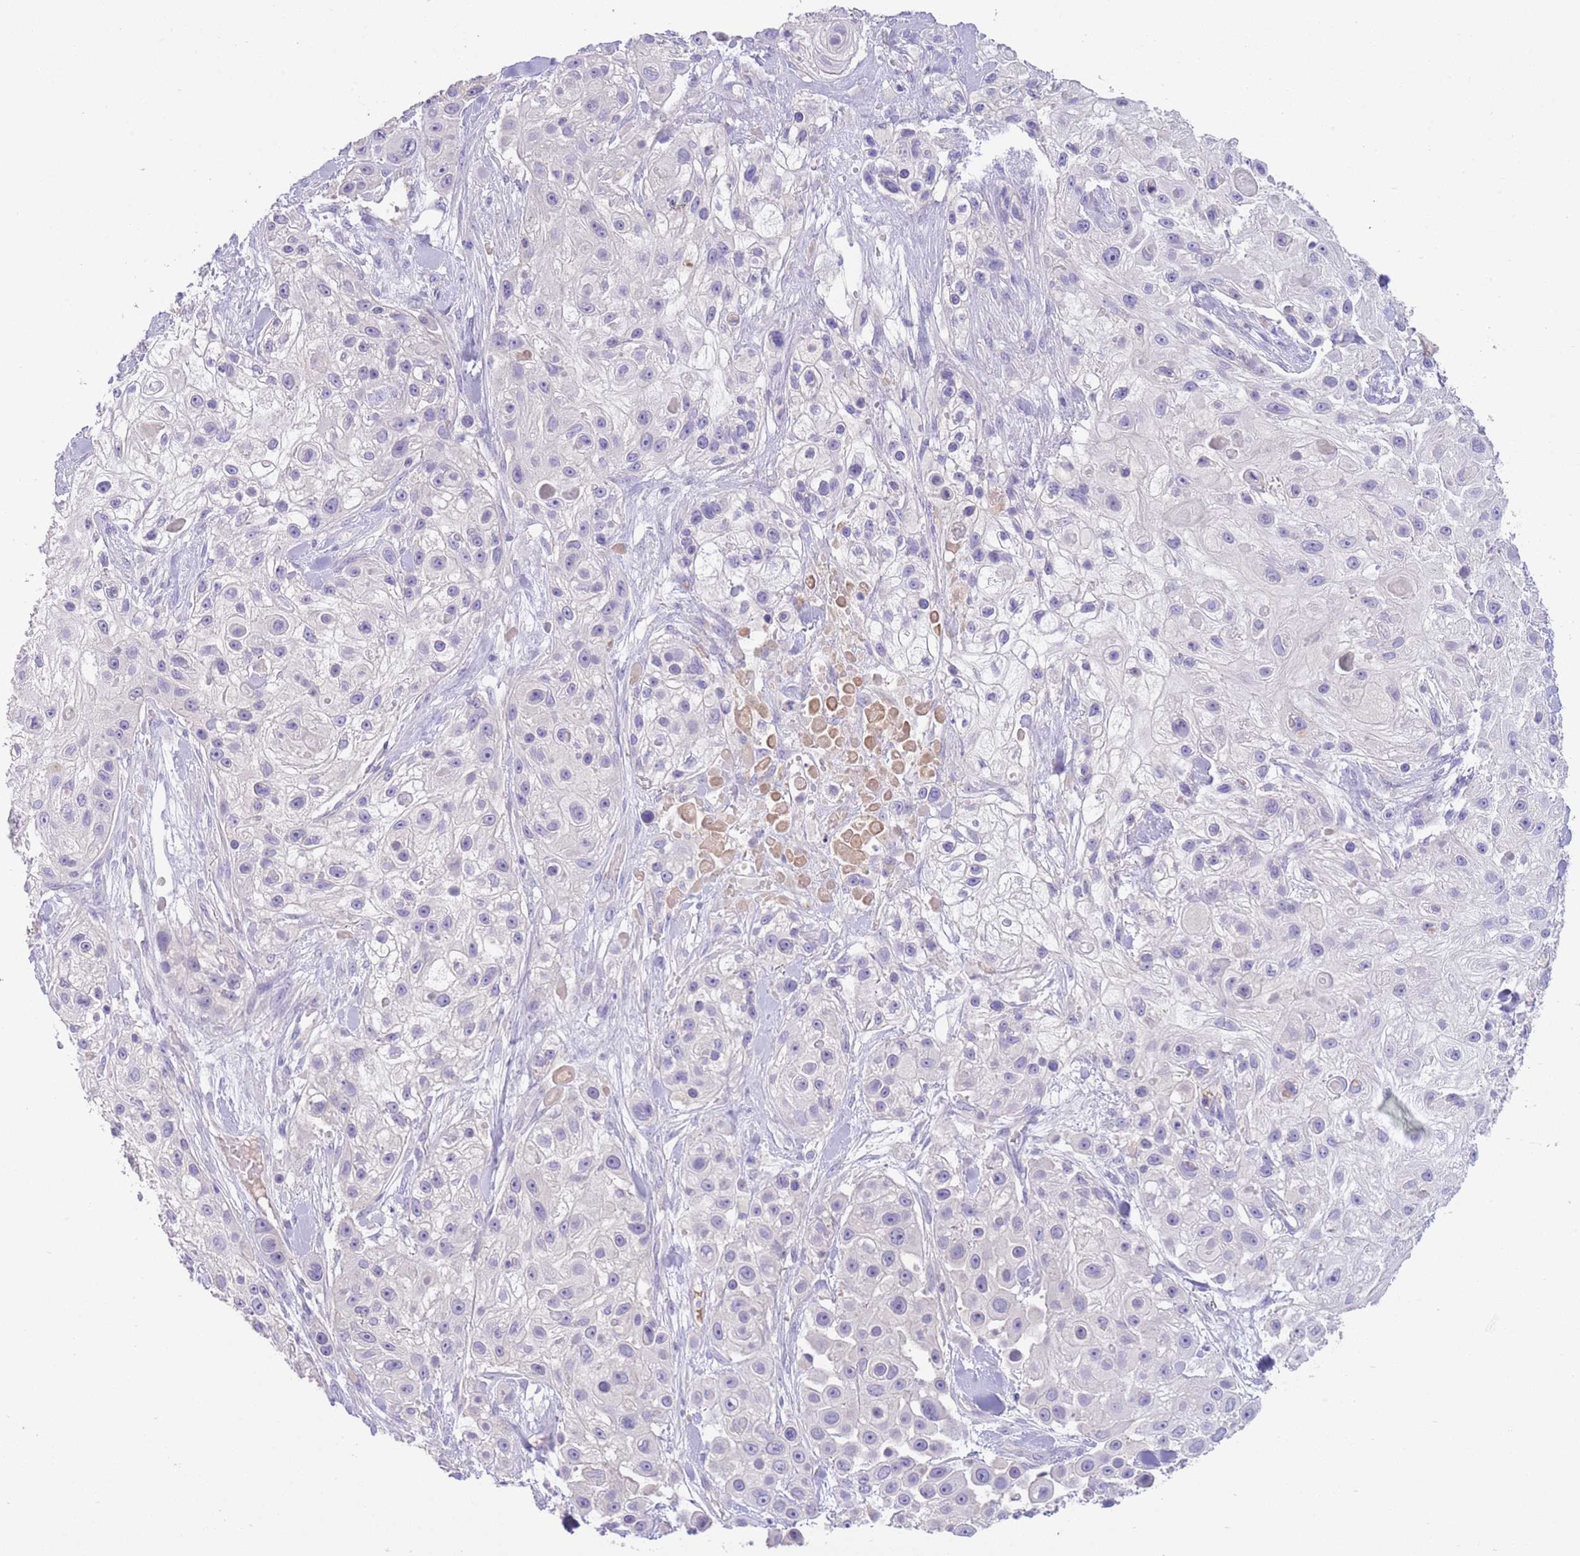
{"staining": {"intensity": "negative", "quantity": "none", "location": "none"}, "tissue": "skin cancer", "cell_type": "Tumor cells", "image_type": "cancer", "snomed": [{"axis": "morphology", "description": "Squamous cell carcinoma, NOS"}, {"axis": "topography", "description": "Skin"}], "caption": "DAB immunohistochemical staining of skin squamous cell carcinoma reveals no significant expression in tumor cells.", "gene": "IGFL4", "patient": {"sex": "male", "age": 67}}